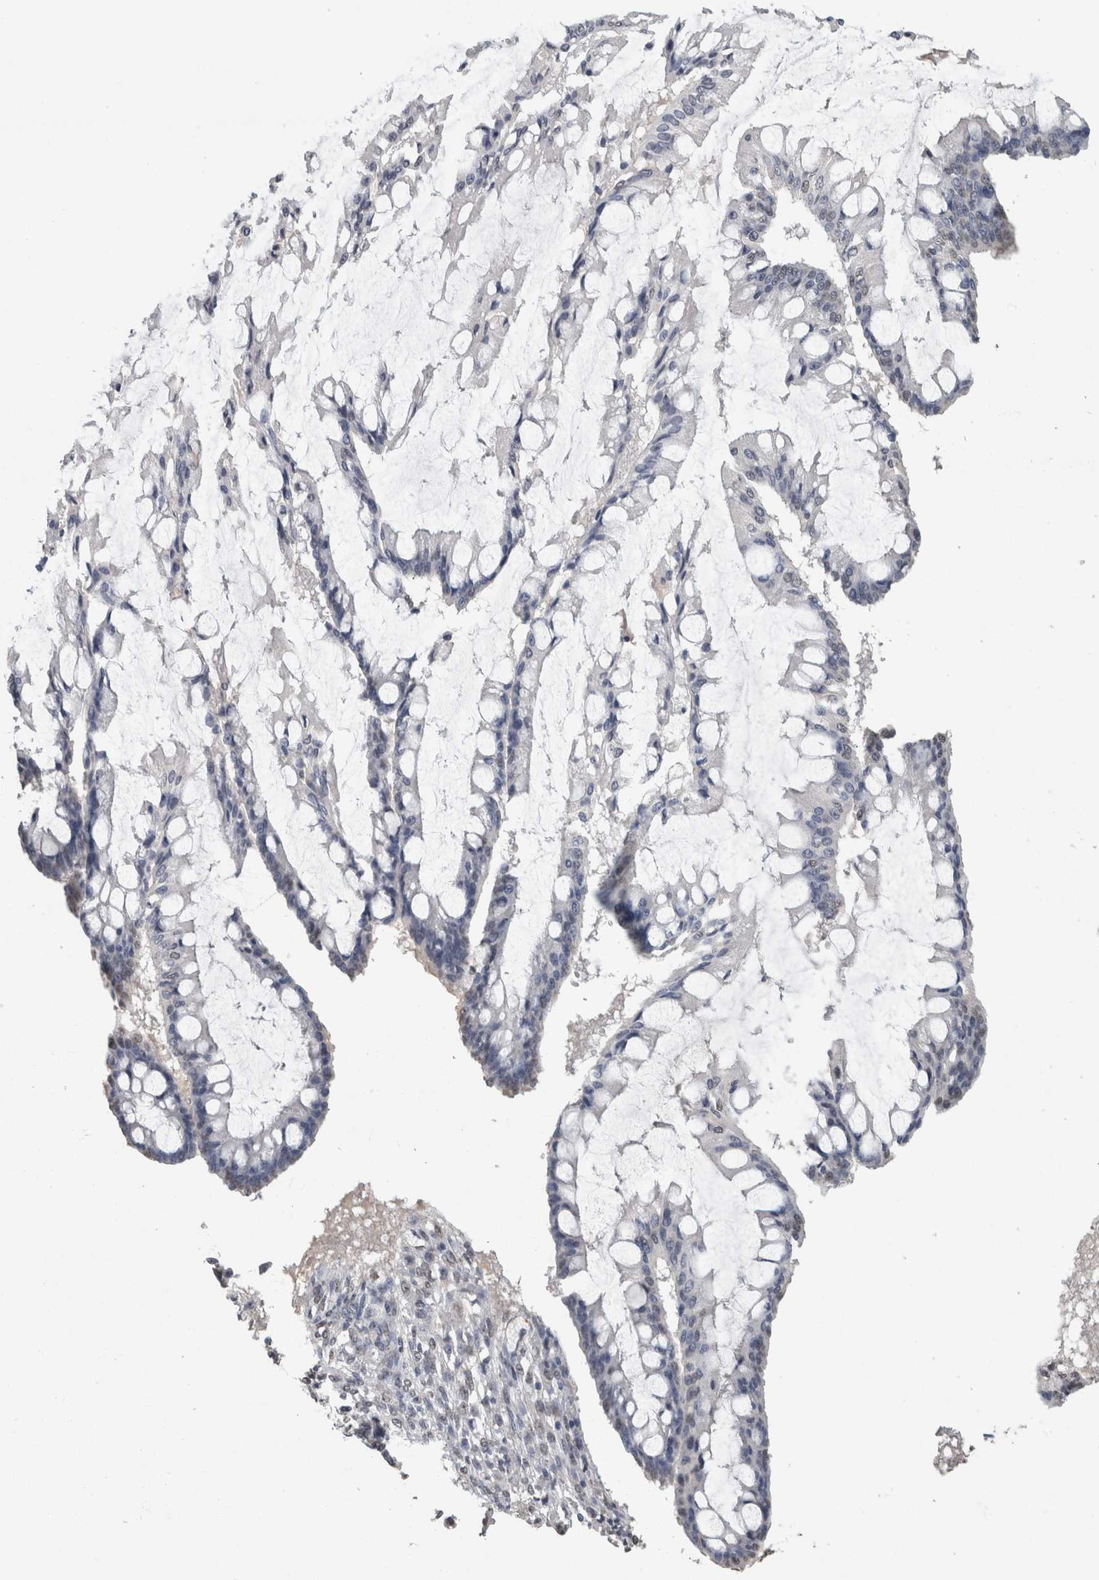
{"staining": {"intensity": "negative", "quantity": "none", "location": "none"}, "tissue": "ovarian cancer", "cell_type": "Tumor cells", "image_type": "cancer", "snomed": [{"axis": "morphology", "description": "Cystadenocarcinoma, mucinous, NOS"}, {"axis": "topography", "description": "Ovary"}], "caption": "IHC micrograph of ovarian cancer stained for a protein (brown), which demonstrates no positivity in tumor cells. (IHC, brightfield microscopy, high magnification).", "gene": "LTBP1", "patient": {"sex": "female", "age": 73}}